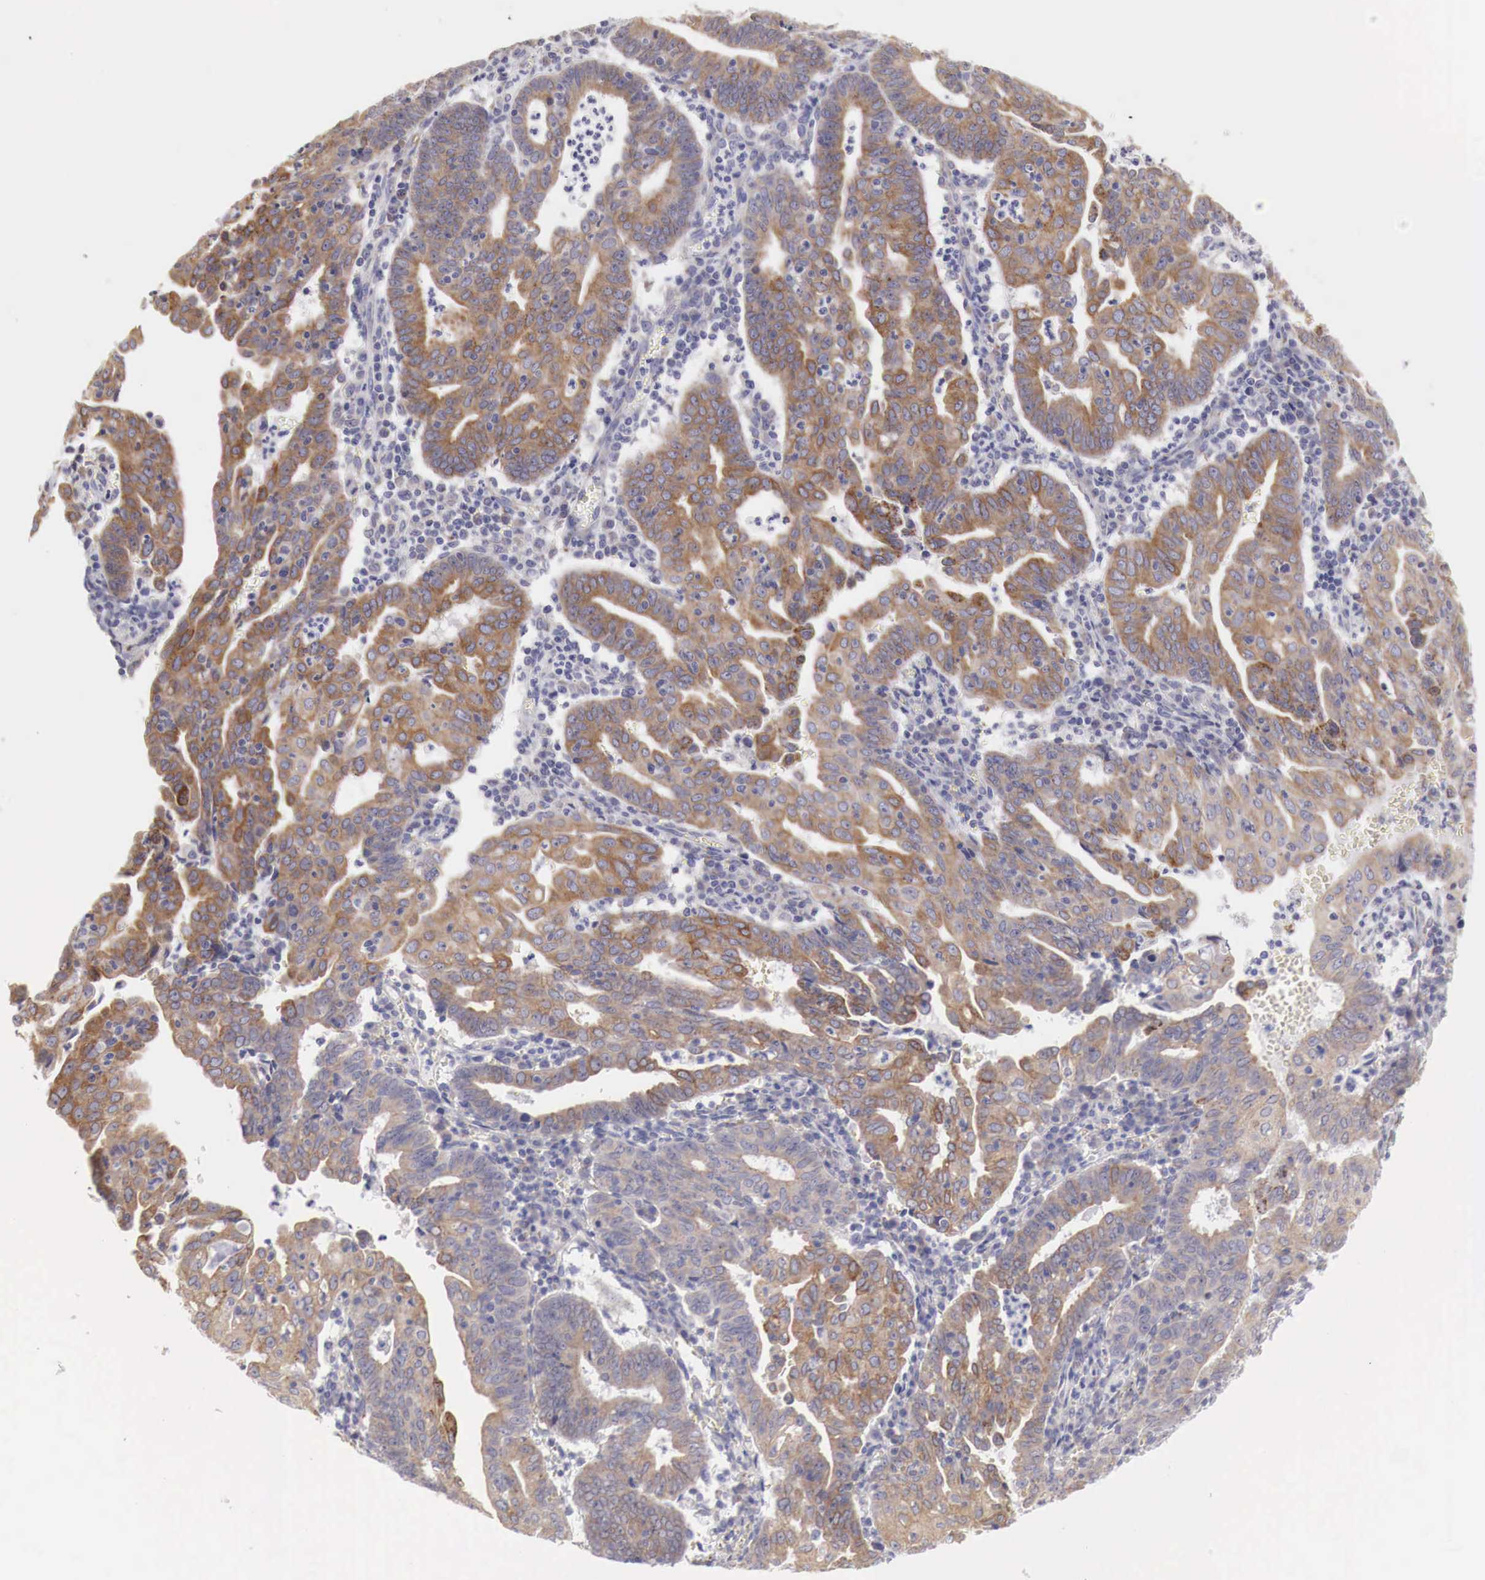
{"staining": {"intensity": "moderate", "quantity": ">75%", "location": "cytoplasmic/membranous"}, "tissue": "endometrial cancer", "cell_type": "Tumor cells", "image_type": "cancer", "snomed": [{"axis": "morphology", "description": "Adenocarcinoma, NOS"}, {"axis": "topography", "description": "Endometrium"}], "caption": "A high-resolution photomicrograph shows IHC staining of endometrial adenocarcinoma, which reveals moderate cytoplasmic/membranous expression in about >75% of tumor cells.", "gene": "NSDHL", "patient": {"sex": "female", "age": 60}}